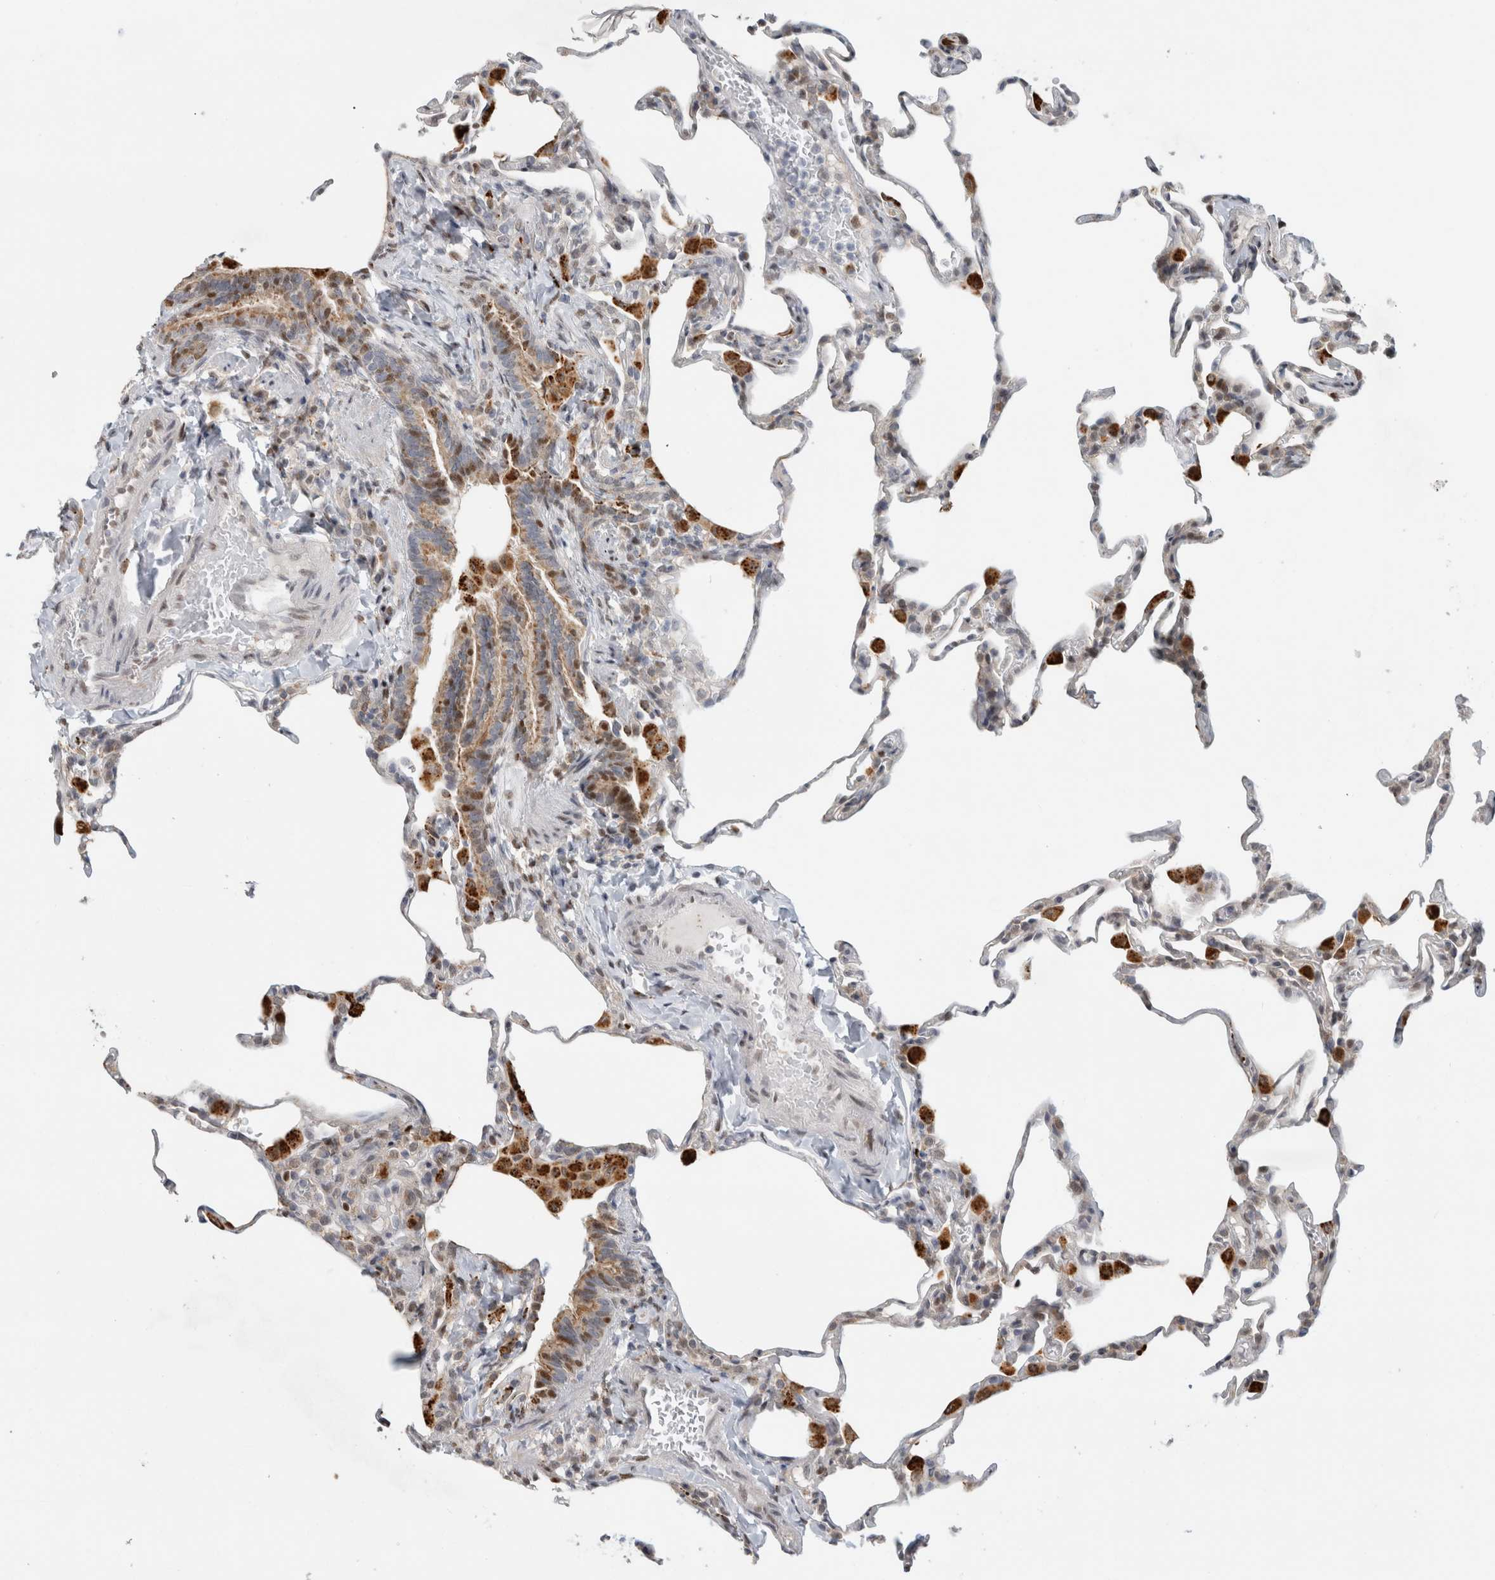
{"staining": {"intensity": "negative", "quantity": "none", "location": "none"}, "tissue": "lung", "cell_type": "Alveolar cells", "image_type": "normal", "snomed": [{"axis": "morphology", "description": "Normal tissue, NOS"}, {"axis": "topography", "description": "Lung"}], "caption": "An immunohistochemistry (IHC) micrograph of benign lung is shown. There is no staining in alveolar cells of lung.", "gene": "NAB2", "patient": {"sex": "male", "age": 20}}